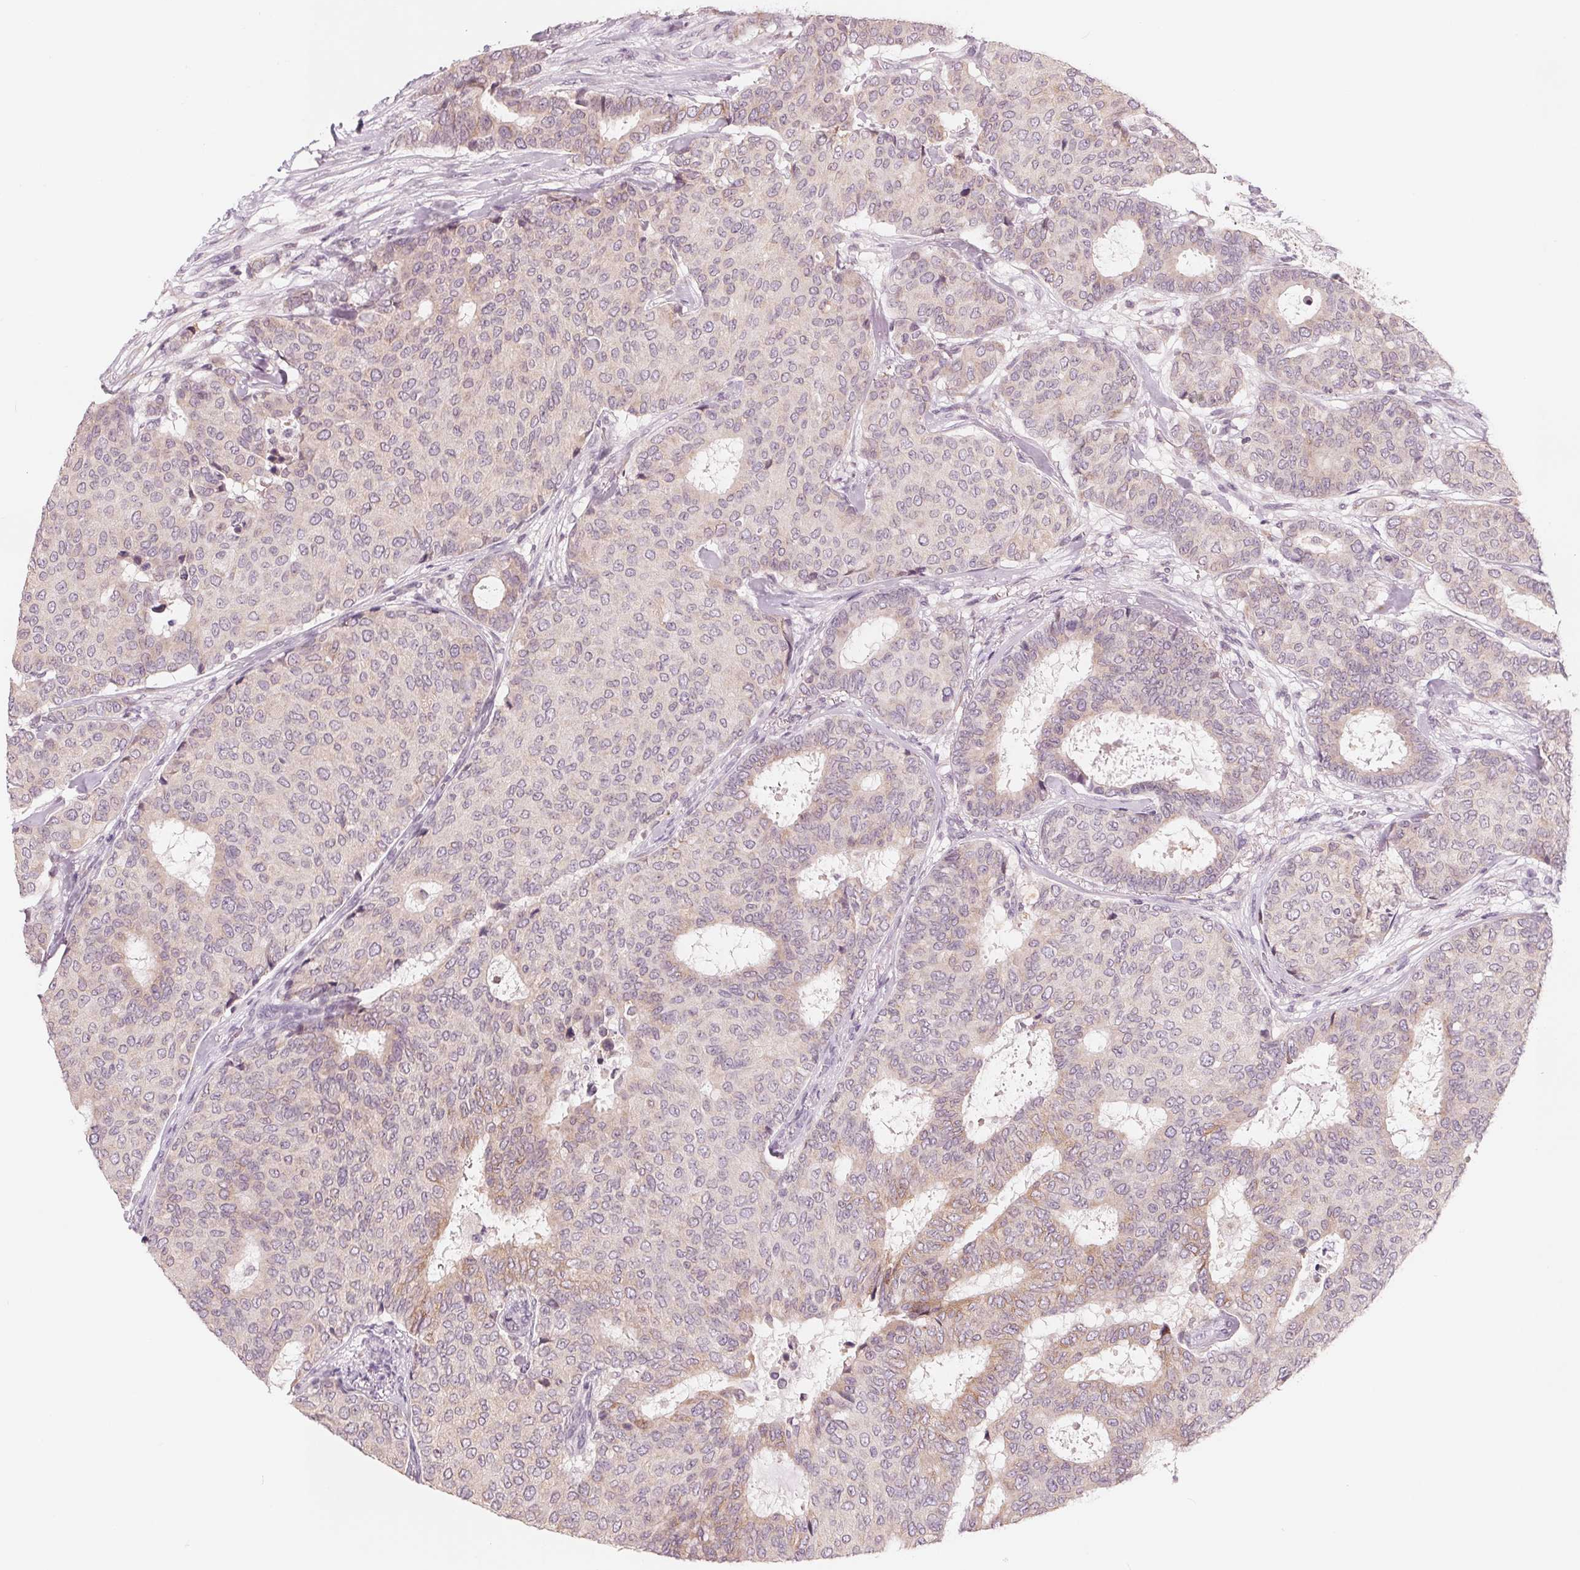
{"staining": {"intensity": "weak", "quantity": "<25%", "location": "cytoplasmic/membranous"}, "tissue": "breast cancer", "cell_type": "Tumor cells", "image_type": "cancer", "snomed": [{"axis": "morphology", "description": "Duct carcinoma"}, {"axis": "topography", "description": "Breast"}], "caption": "Breast invasive ductal carcinoma was stained to show a protein in brown. There is no significant expression in tumor cells. (Stains: DAB immunohistochemistry with hematoxylin counter stain, Microscopy: brightfield microscopy at high magnification).", "gene": "IL9R", "patient": {"sex": "female", "age": 75}}